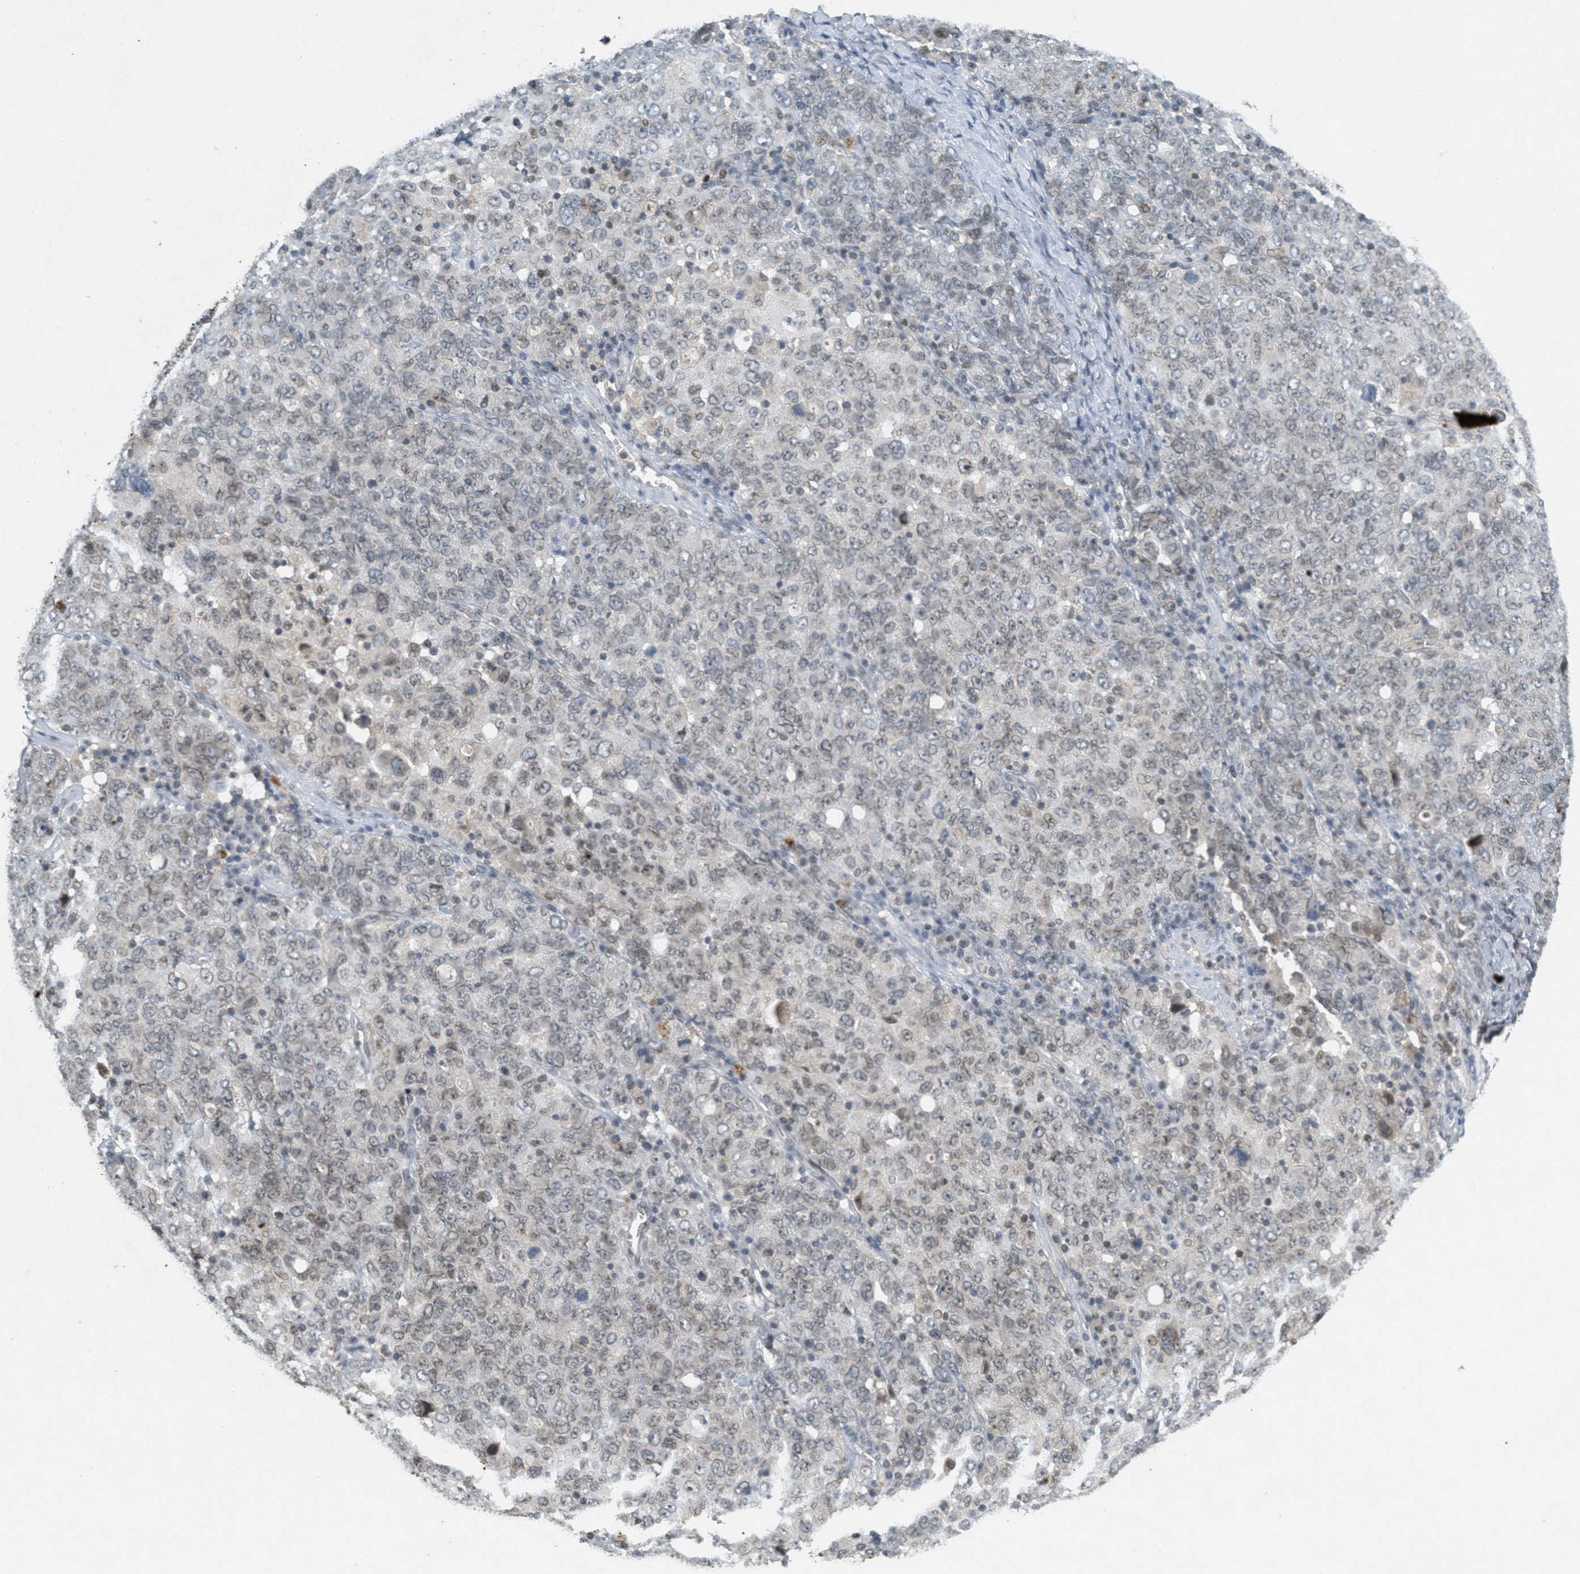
{"staining": {"intensity": "weak", "quantity": "<25%", "location": "nuclear"}, "tissue": "ovarian cancer", "cell_type": "Tumor cells", "image_type": "cancer", "snomed": [{"axis": "morphology", "description": "Carcinoma, endometroid"}, {"axis": "topography", "description": "Ovary"}], "caption": "DAB immunohistochemical staining of ovarian cancer (endometroid carcinoma) displays no significant positivity in tumor cells. The staining is performed using DAB brown chromogen with nuclei counter-stained in using hematoxylin.", "gene": "ABHD6", "patient": {"sex": "female", "age": 62}}